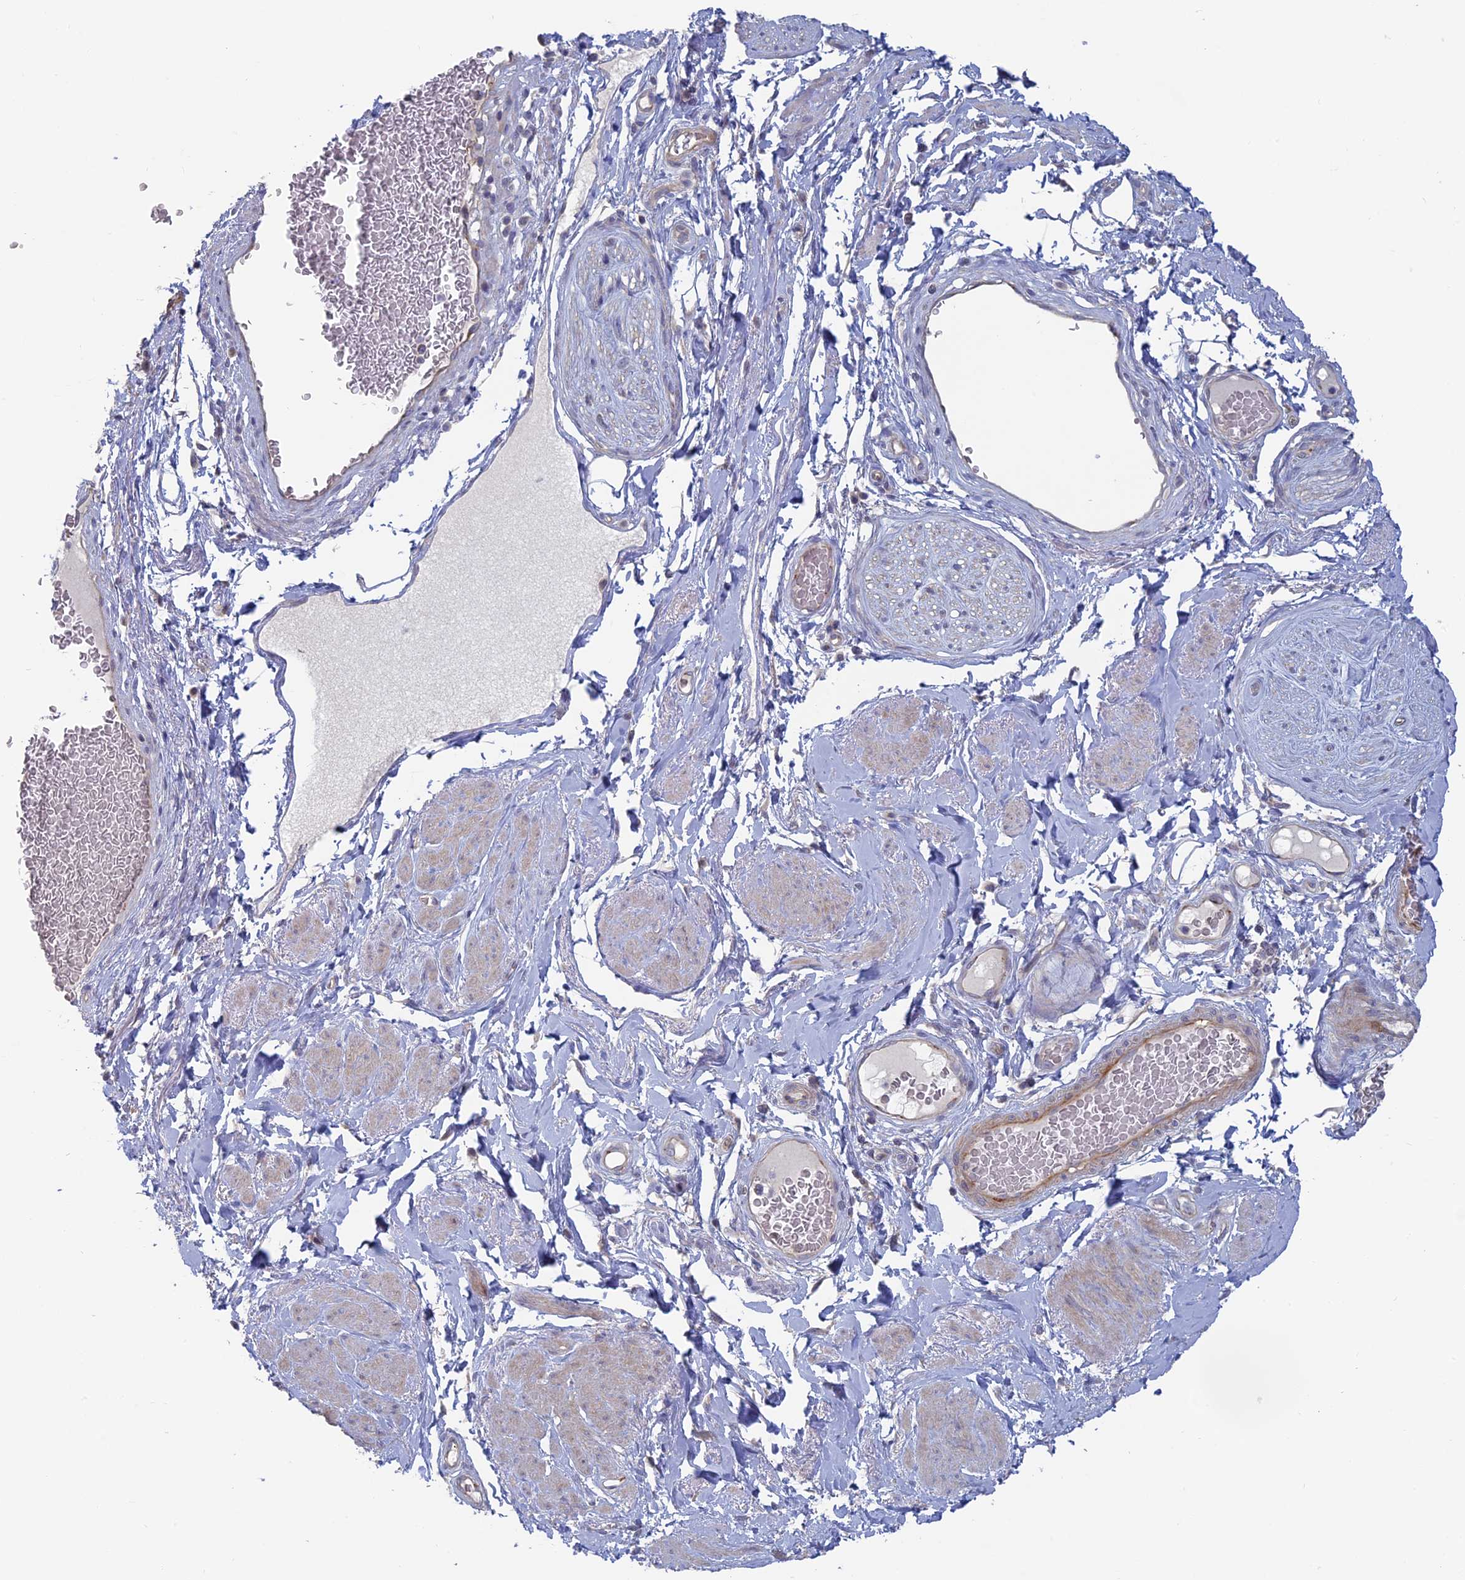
{"staining": {"intensity": "negative", "quantity": "none", "location": "none"}, "tissue": "soft tissue", "cell_type": "Fibroblasts", "image_type": "normal", "snomed": [{"axis": "morphology", "description": "Normal tissue, NOS"}, {"axis": "morphology", "description": "Adenocarcinoma, NOS"}, {"axis": "topography", "description": "Rectum"}, {"axis": "topography", "description": "Vagina"}, {"axis": "topography", "description": "Peripheral nerve tissue"}], "caption": "An image of soft tissue stained for a protein demonstrates no brown staining in fibroblasts. The staining was performed using DAB (3,3'-diaminobenzidine) to visualize the protein expression in brown, while the nuclei were stained in blue with hematoxylin (Magnification: 20x).", "gene": "TBC1D30", "patient": {"sex": "female", "age": 71}}